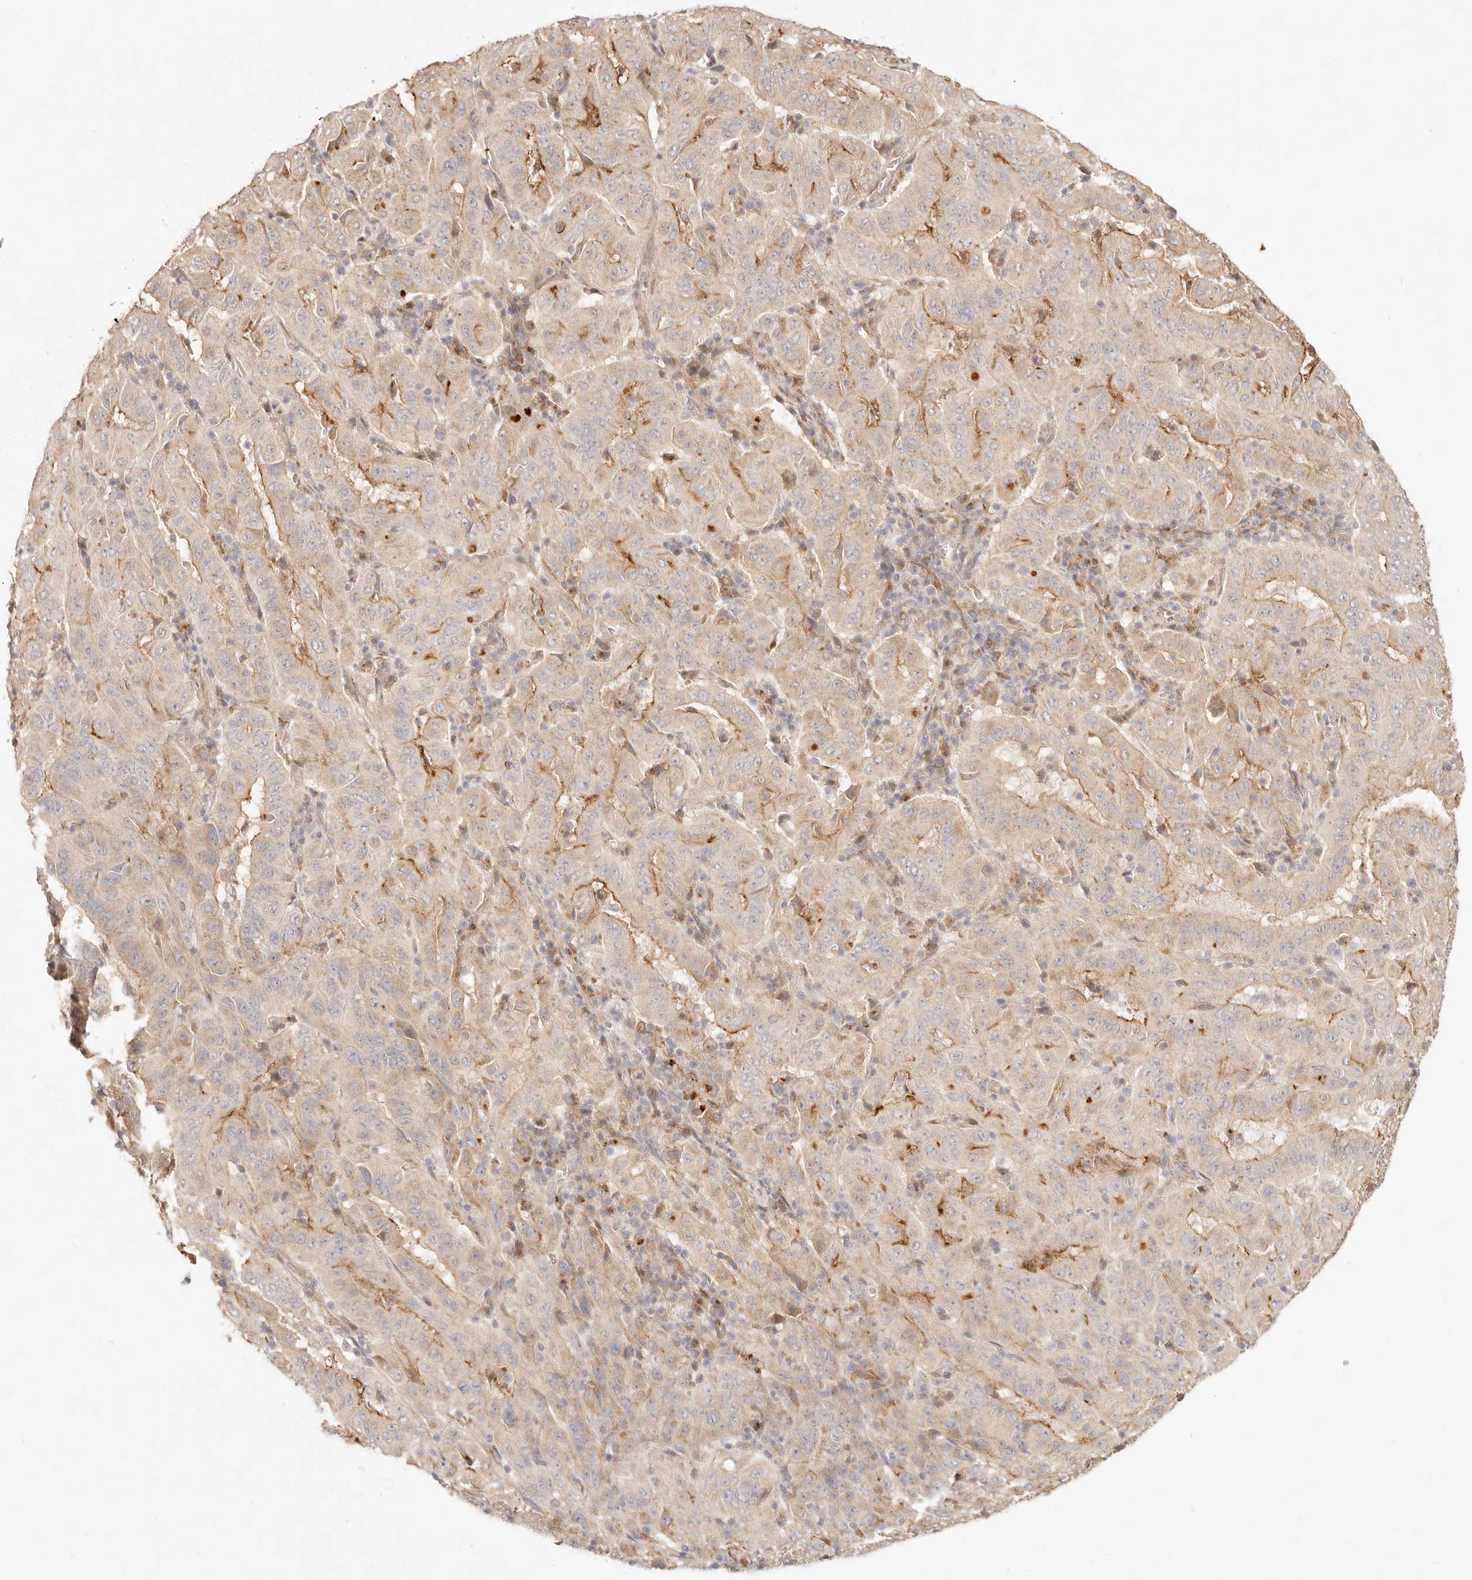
{"staining": {"intensity": "moderate", "quantity": "25%-75%", "location": "cytoplasmic/membranous"}, "tissue": "pancreatic cancer", "cell_type": "Tumor cells", "image_type": "cancer", "snomed": [{"axis": "morphology", "description": "Adenocarcinoma, NOS"}, {"axis": "topography", "description": "Pancreas"}], "caption": "A high-resolution image shows immunohistochemistry staining of pancreatic cancer, which shows moderate cytoplasmic/membranous positivity in approximately 25%-75% of tumor cells.", "gene": "UBXN10", "patient": {"sex": "male", "age": 63}}